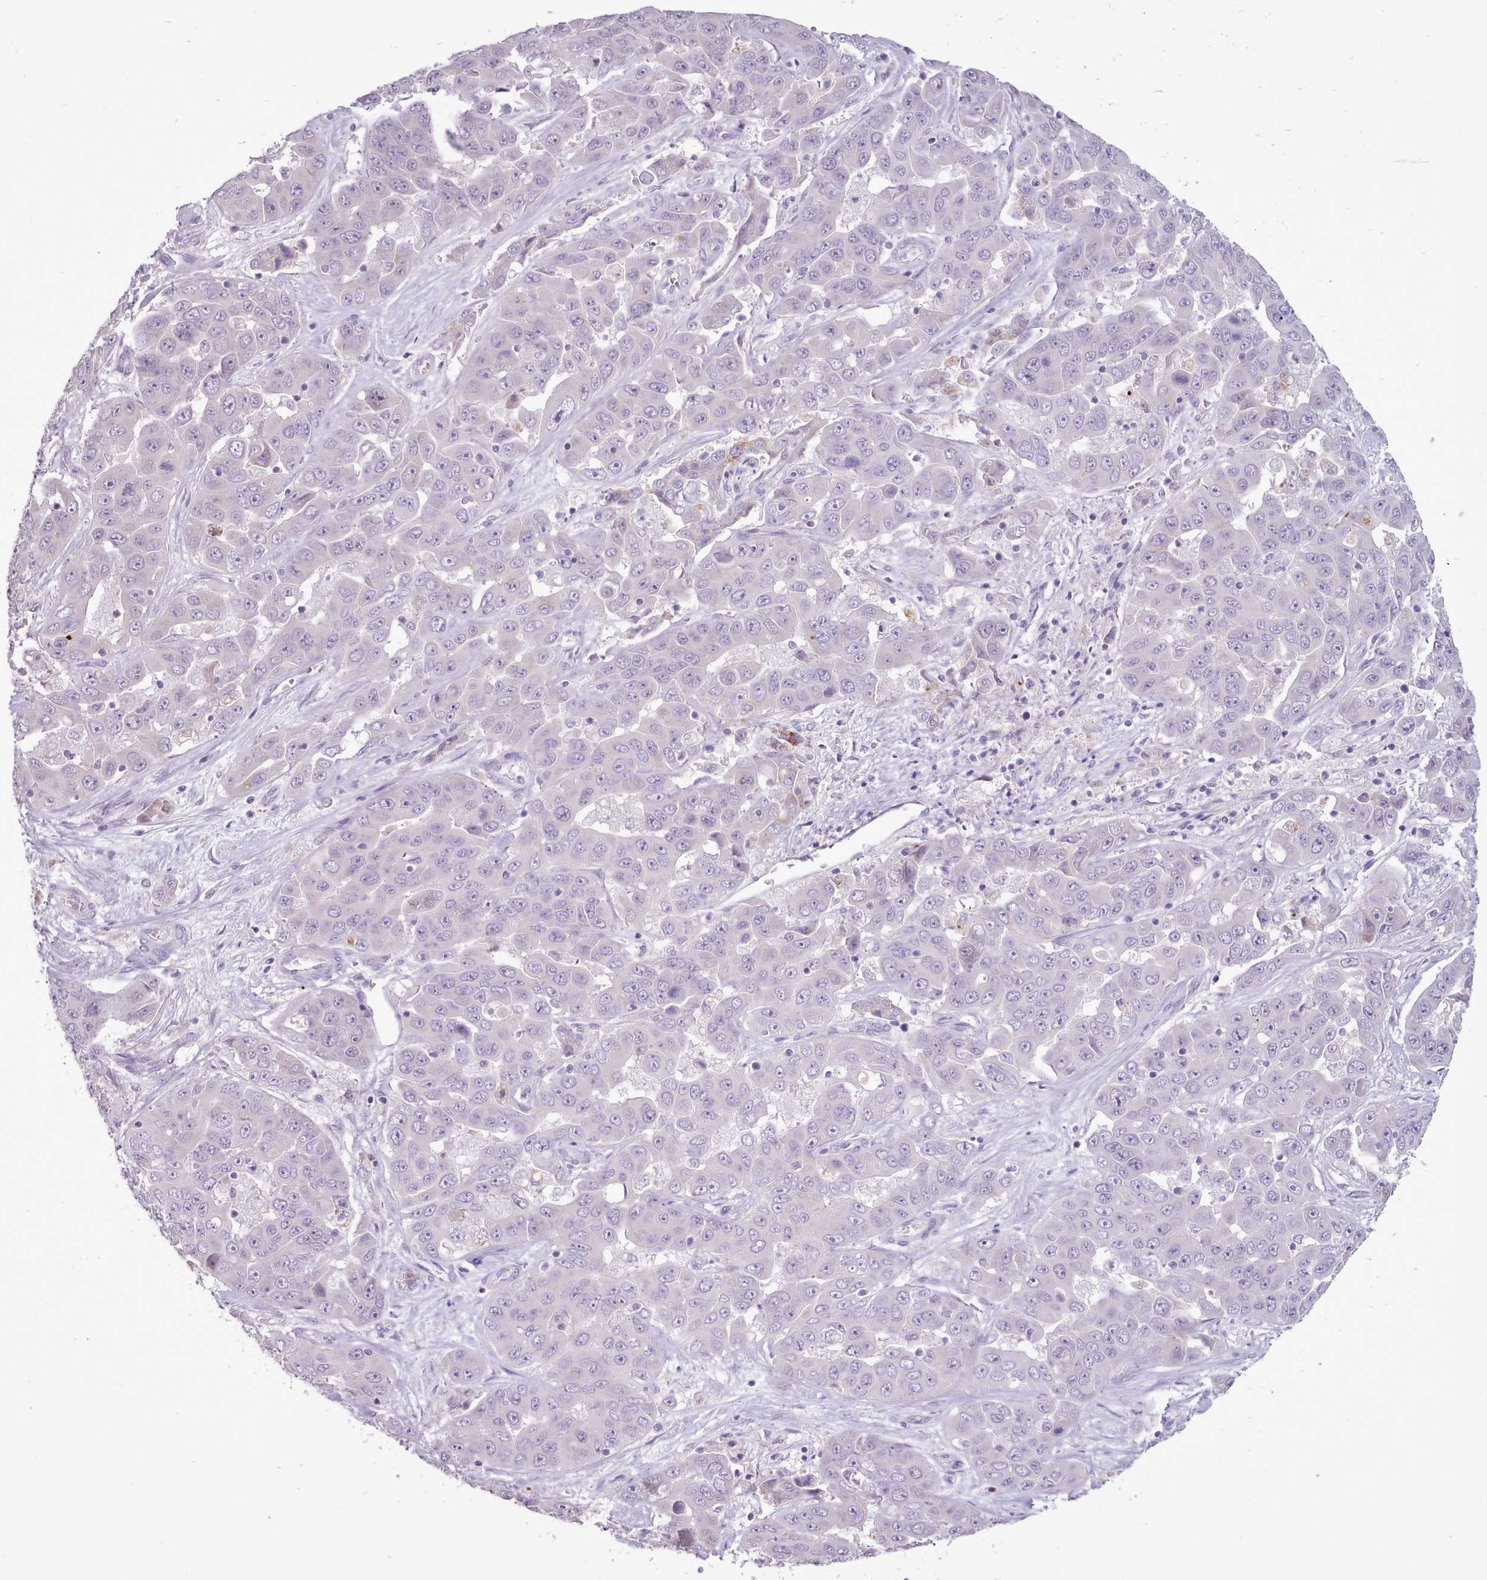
{"staining": {"intensity": "negative", "quantity": "none", "location": "none"}, "tissue": "liver cancer", "cell_type": "Tumor cells", "image_type": "cancer", "snomed": [{"axis": "morphology", "description": "Cholangiocarcinoma"}, {"axis": "topography", "description": "Liver"}], "caption": "High magnification brightfield microscopy of liver cancer (cholangiocarcinoma) stained with DAB (3,3'-diaminobenzidine) (brown) and counterstained with hematoxylin (blue): tumor cells show no significant positivity.", "gene": "ATRAID", "patient": {"sex": "female", "age": 52}}